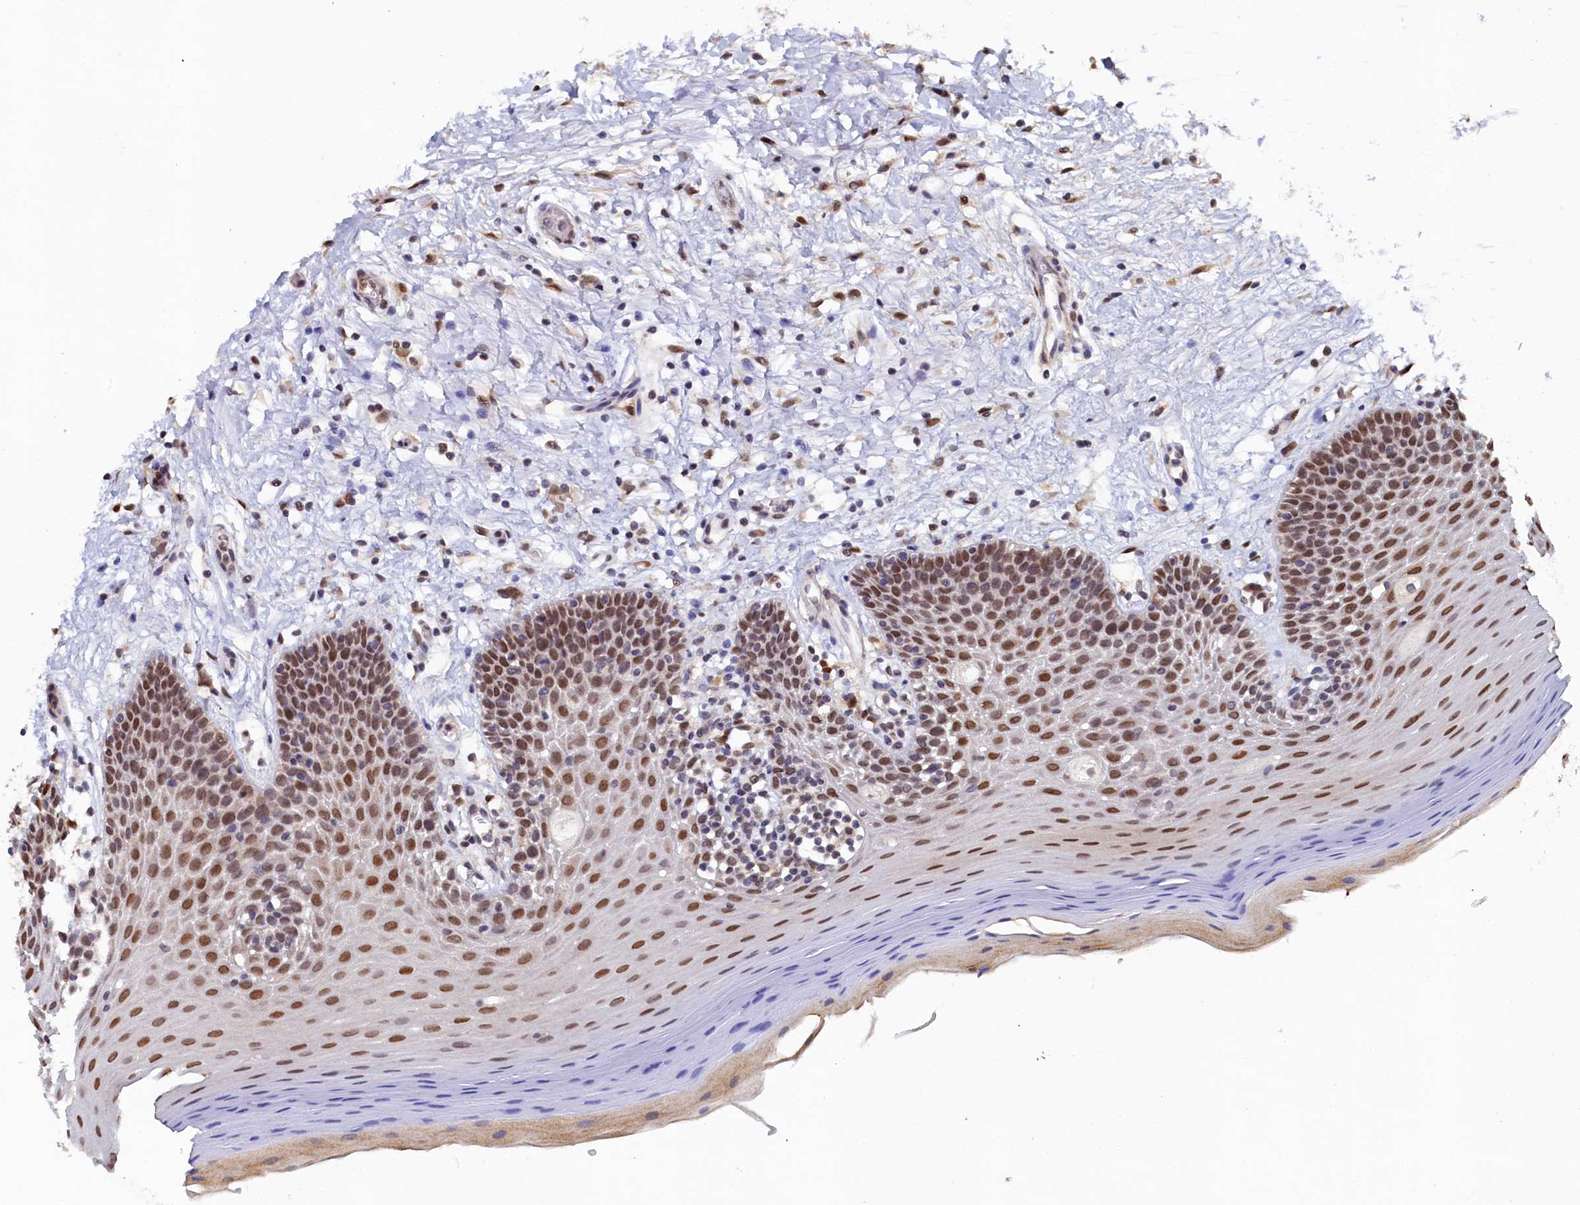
{"staining": {"intensity": "moderate", "quantity": ">75%", "location": "nuclear"}, "tissue": "oral mucosa", "cell_type": "Squamous epithelial cells", "image_type": "normal", "snomed": [{"axis": "morphology", "description": "Normal tissue, NOS"}, {"axis": "topography", "description": "Oral tissue"}, {"axis": "topography", "description": "Tounge, NOS"}], "caption": "Immunohistochemical staining of benign human oral mucosa shows >75% levels of moderate nuclear protein staining in approximately >75% of squamous epithelial cells. (DAB IHC, brown staining for protein, blue staining for nuclei).", "gene": "AHCY", "patient": {"sex": "male", "age": 47}}